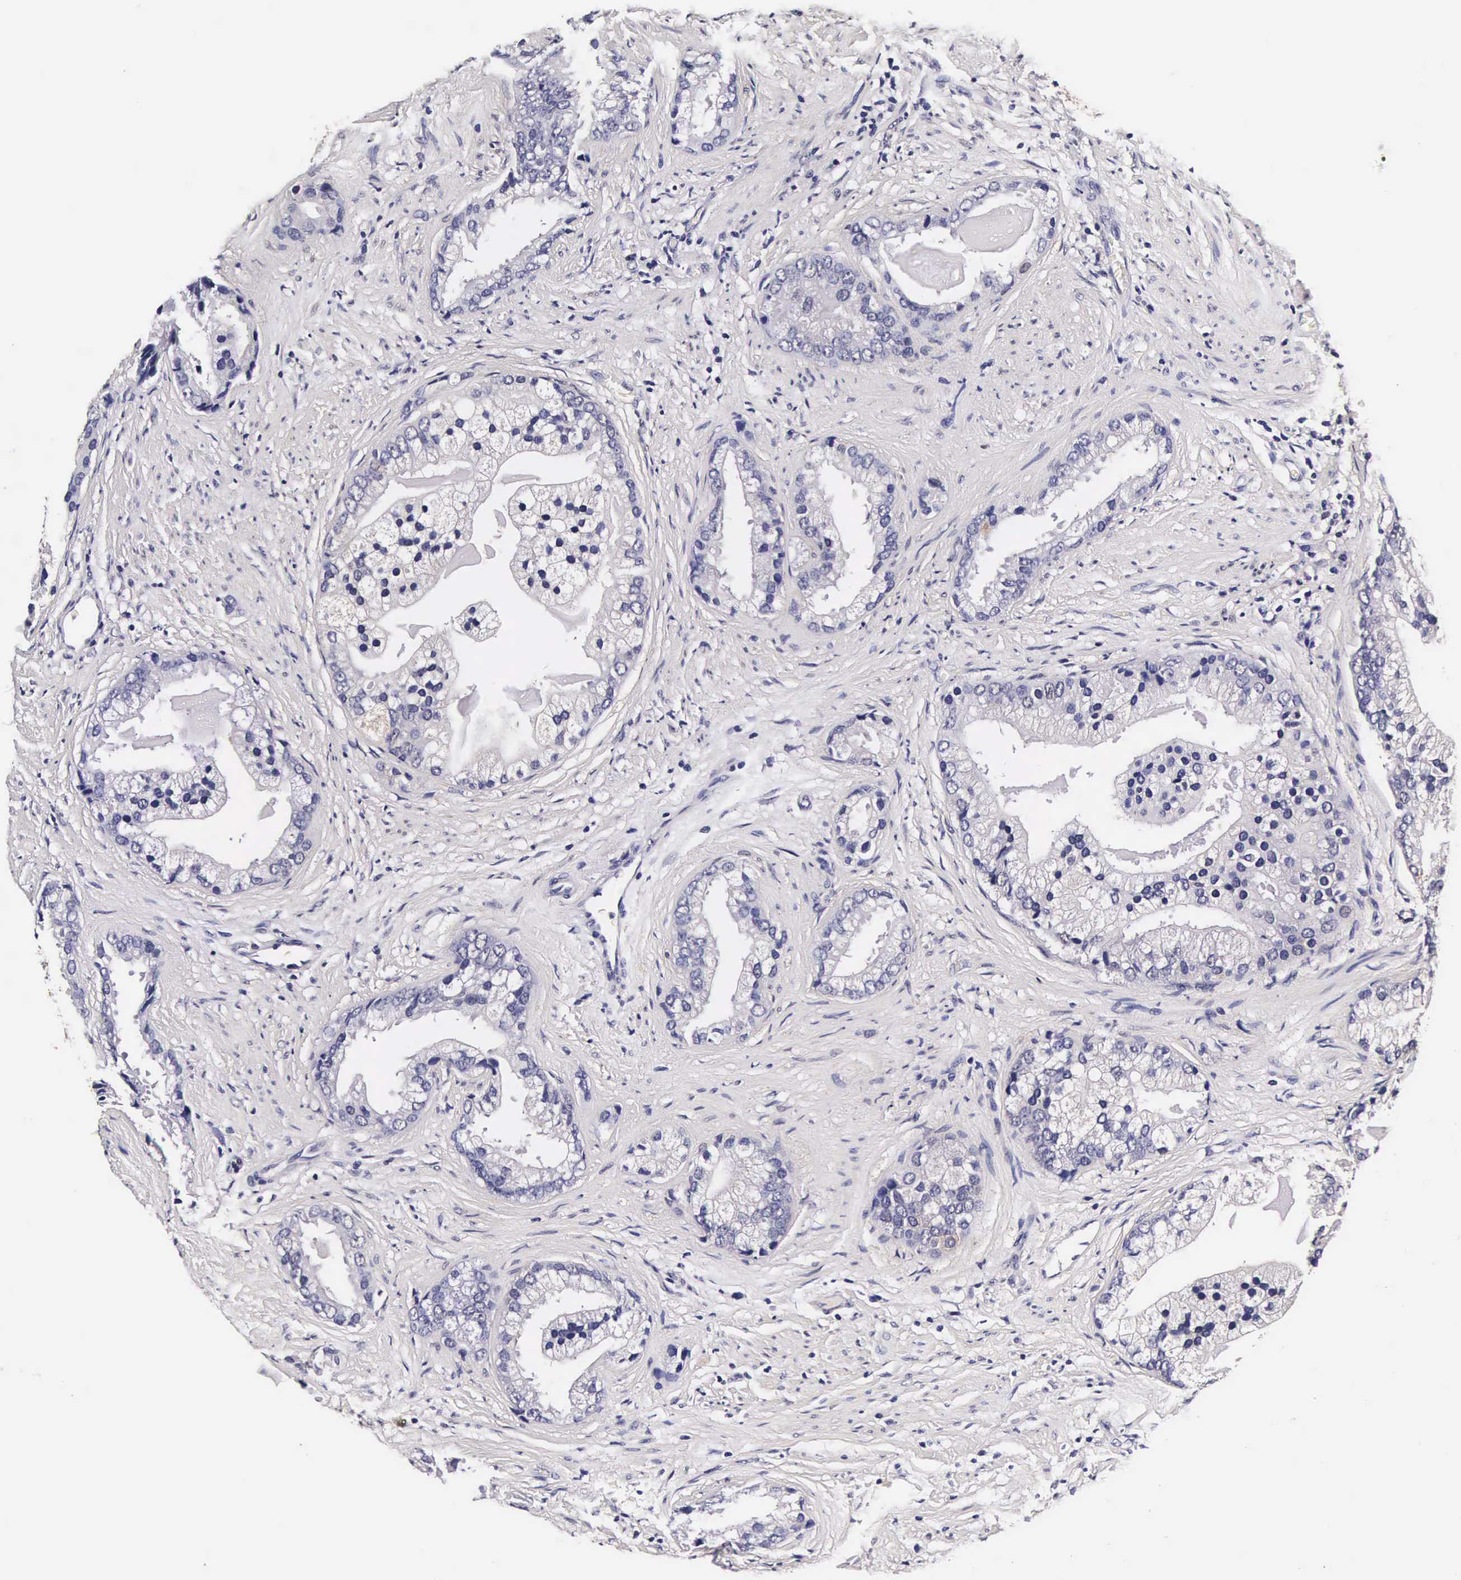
{"staining": {"intensity": "negative", "quantity": "none", "location": "none"}, "tissue": "prostate cancer", "cell_type": "Tumor cells", "image_type": "cancer", "snomed": [{"axis": "morphology", "description": "Adenocarcinoma, Medium grade"}, {"axis": "topography", "description": "Prostate"}], "caption": "Immunohistochemistry (IHC) of prostate cancer (medium-grade adenocarcinoma) exhibits no staining in tumor cells.", "gene": "TECPR2", "patient": {"sex": "male", "age": 65}}